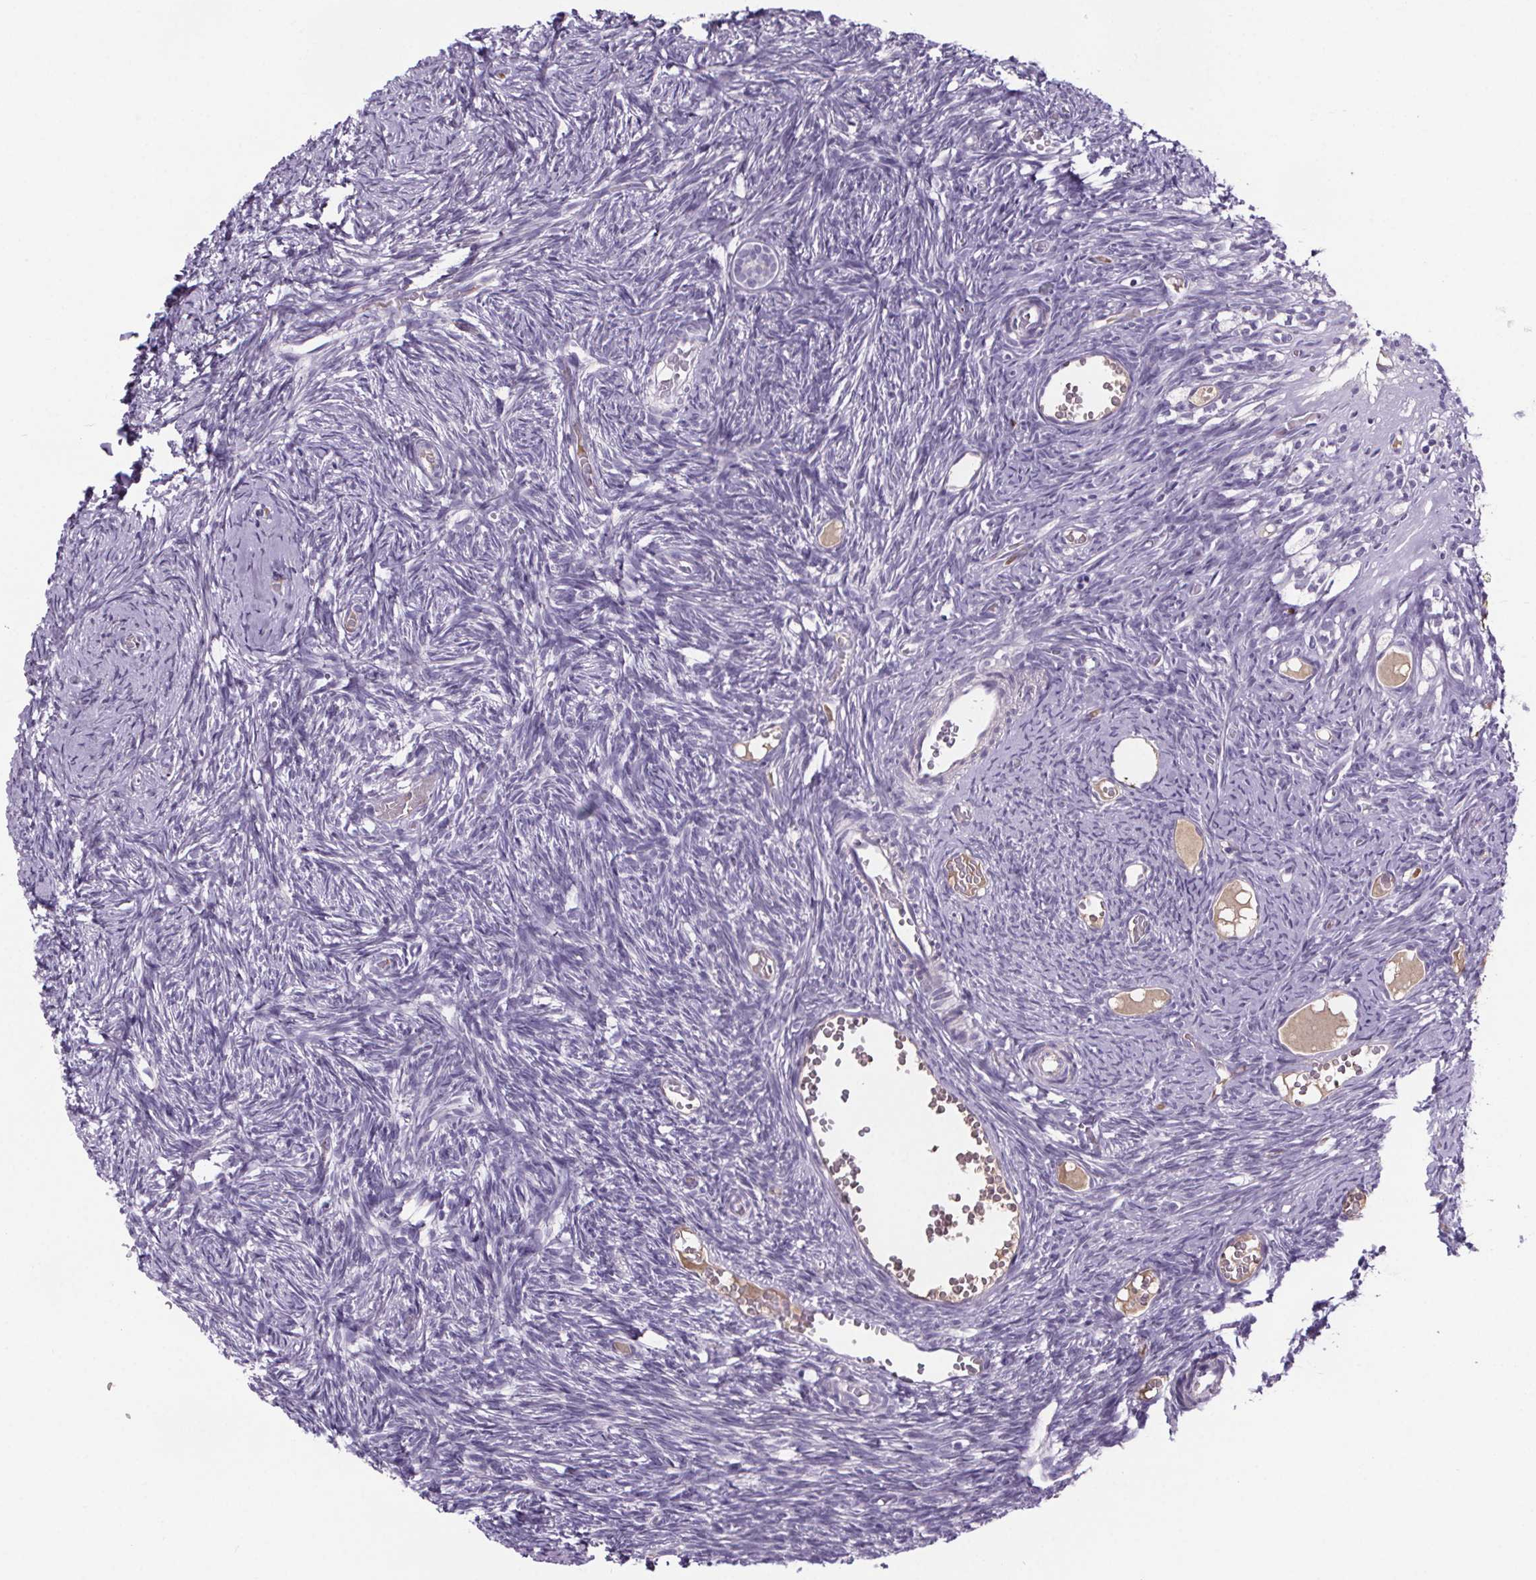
{"staining": {"intensity": "negative", "quantity": "none", "location": "none"}, "tissue": "ovary", "cell_type": "Follicle cells", "image_type": "normal", "snomed": [{"axis": "morphology", "description": "Normal tissue, NOS"}, {"axis": "topography", "description": "Ovary"}], "caption": "Ovary stained for a protein using immunohistochemistry shows no expression follicle cells.", "gene": "CUBN", "patient": {"sex": "female", "age": 39}}